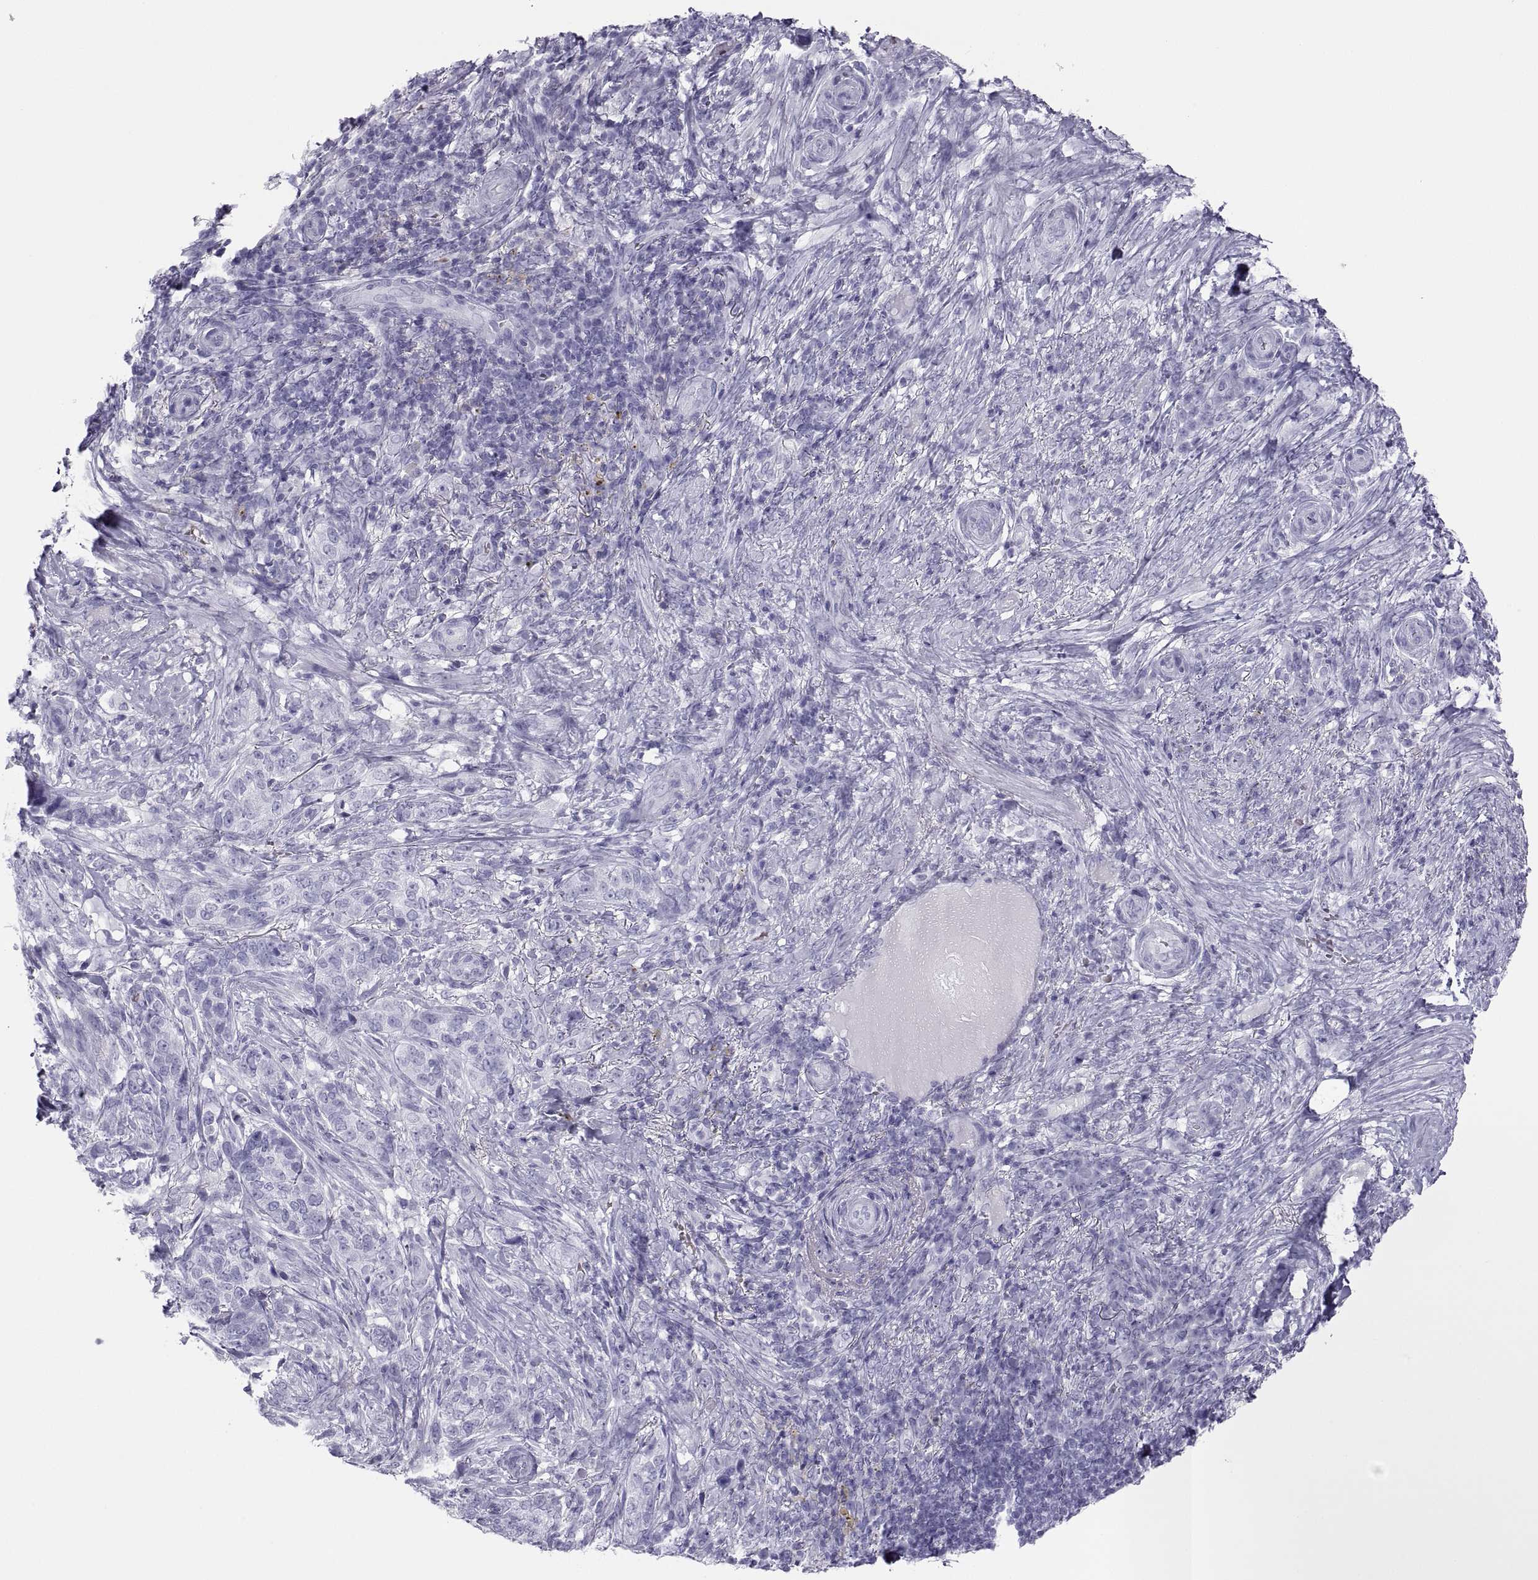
{"staining": {"intensity": "negative", "quantity": "none", "location": "none"}, "tissue": "skin cancer", "cell_type": "Tumor cells", "image_type": "cancer", "snomed": [{"axis": "morphology", "description": "Basal cell carcinoma"}, {"axis": "topography", "description": "Skin"}], "caption": "Protein analysis of skin cancer reveals no significant staining in tumor cells.", "gene": "SEMG1", "patient": {"sex": "female", "age": 69}}